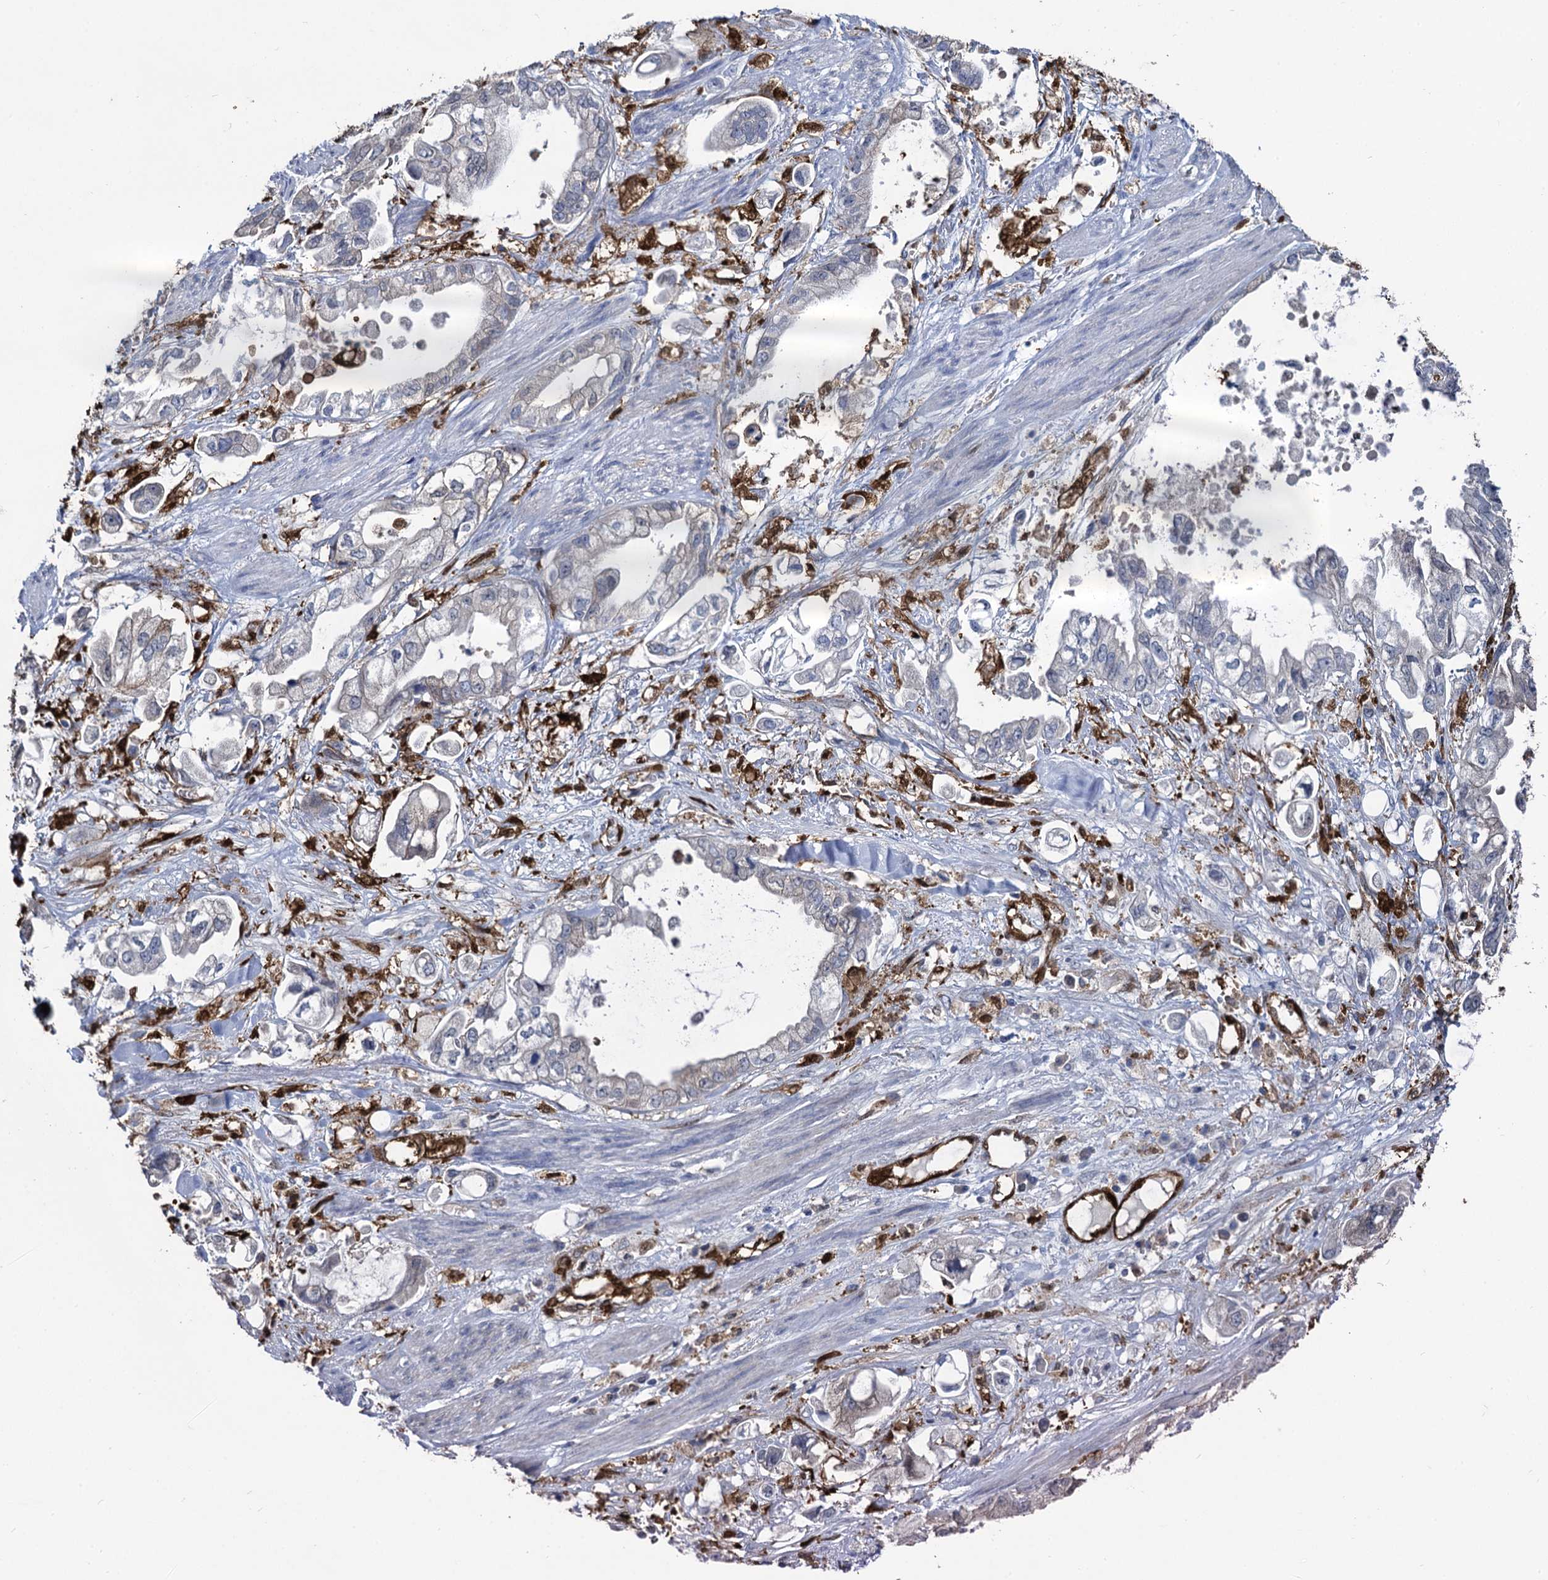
{"staining": {"intensity": "negative", "quantity": "none", "location": "none"}, "tissue": "stomach cancer", "cell_type": "Tumor cells", "image_type": "cancer", "snomed": [{"axis": "morphology", "description": "Adenocarcinoma, NOS"}, {"axis": "topography", "description": "Stomach"}], "caption": "DAB (3,3'-diaminobenzidine) immunohistochemical staining of stomach cancer displays no significant staining in tumor cells.", "gene": "FABP5", "patient": {"sex": "male", "age": 62}}